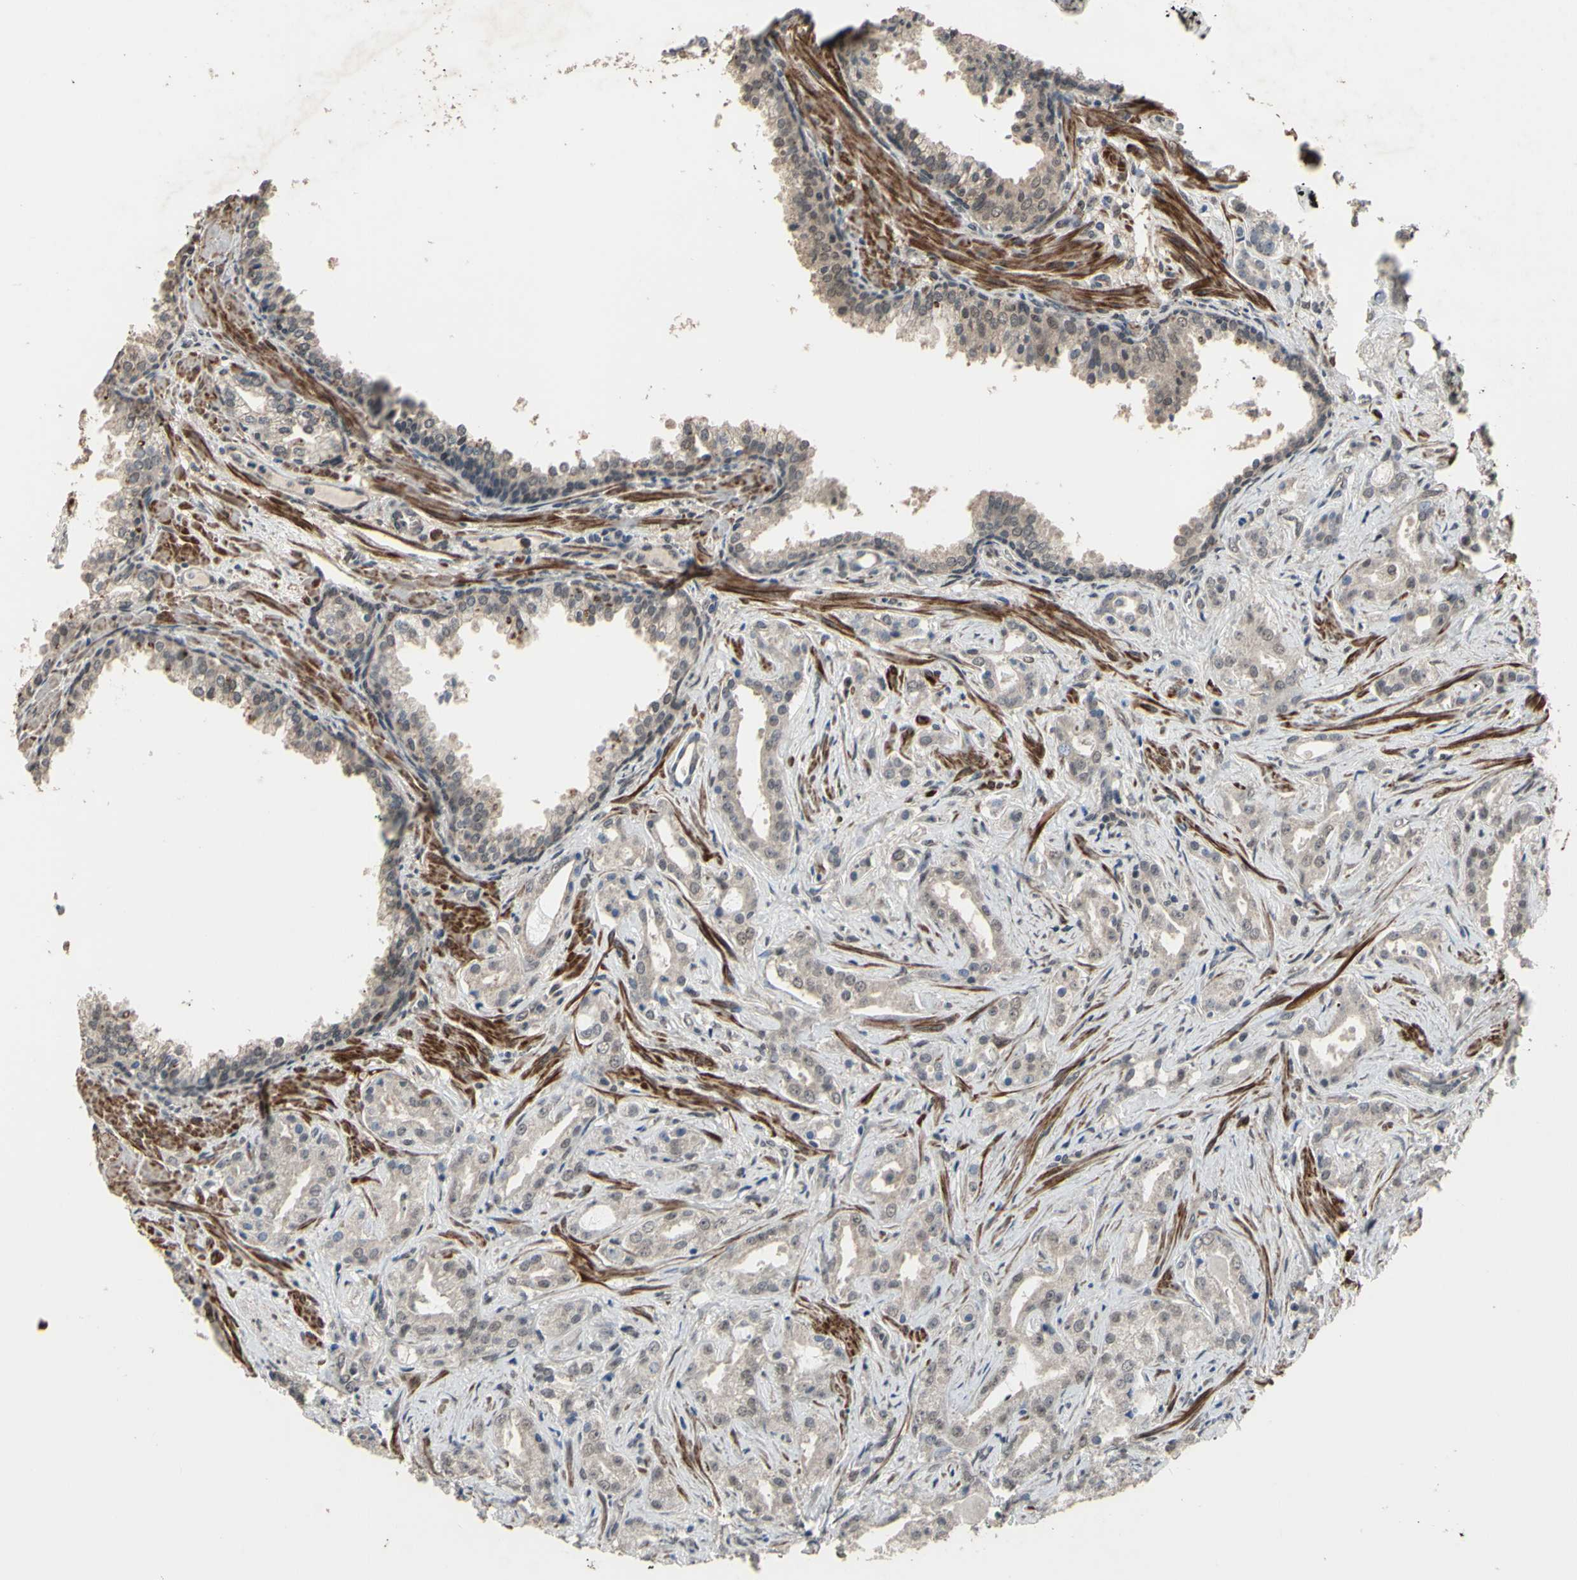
{"staining": {"intensity": "weak", "quantity": "25%-75%", "location": "cytoplasmic/membranous,nuclear"}, "tissue": "prostate cancer", "cell_type": "Tumor cells", "image_type": "cancer", "snomed": [{"axis": "morphology", "description": "Adenocarcinoma, Low grade"}, {"axis": "topography", "description": "Prostate"}], "caption": "Immunohistochemical staining of prostate adenocarcinoma (low-grade) reveals low levels of weak cytoplasmic/membranous and nuclear protein positivity in approximately 25%-75% of tumor cells. The staining was performed using DAB, with brown indicating positive protein expression. Nuclei are stained blue with hematoxylin.", "gene": "ZNF174", "patient": {"sex": "male", "age": 59}}